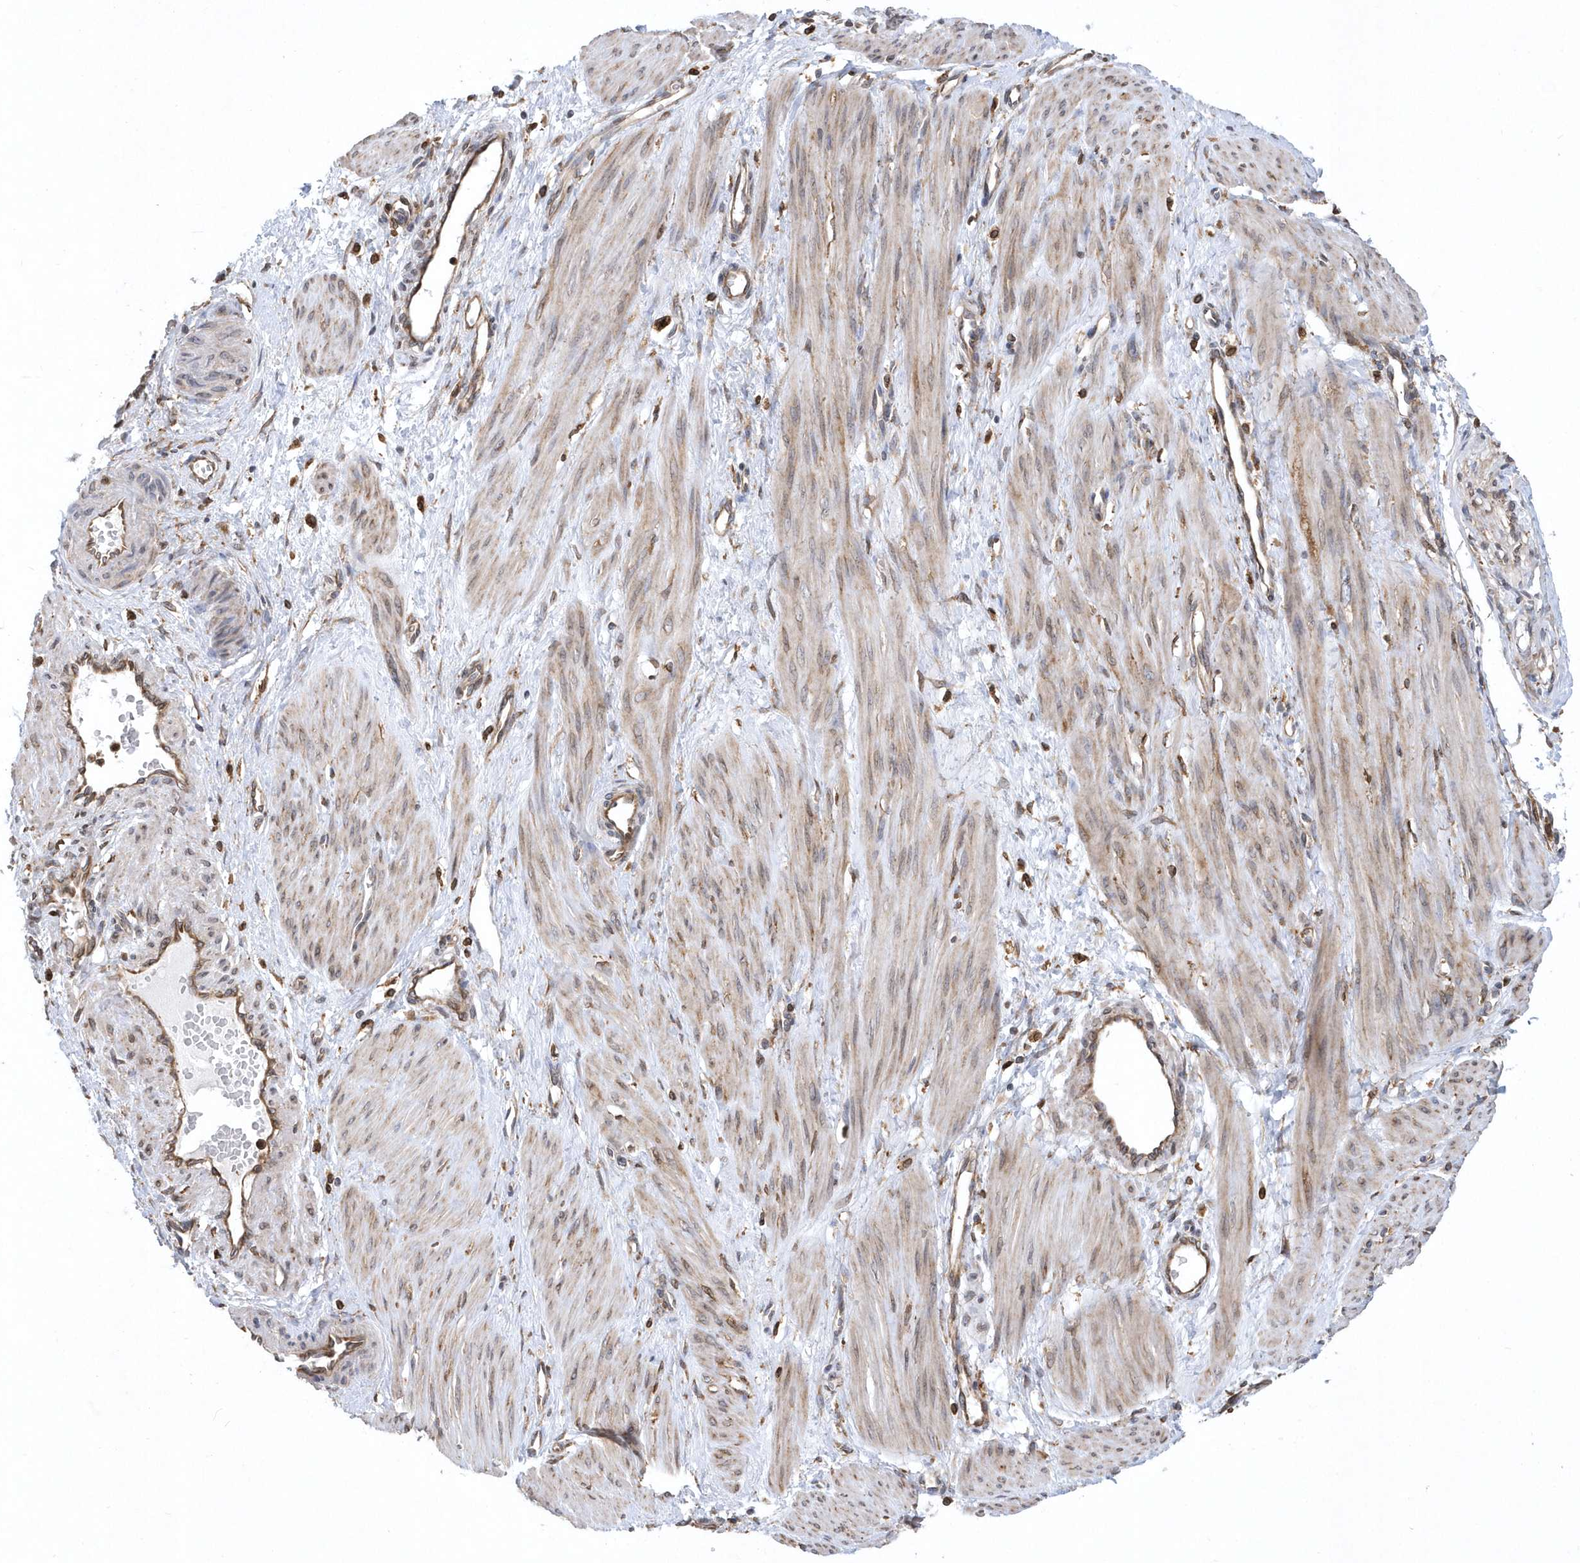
{"staining": {"intensity": "weak", "quantity": ">75%", "location": "cytoplasmic/membranous"}, "tissue": "smooth muscle", "cell_type": "Smooth muscle cells", "image_type": "normal", "snomed": [{"axis": "morphology", "description": "Normal tissue, NOS"}, {"axis": "topography", "description": "Endometrium"}], "caption": "DAB (3,3'-diaminobenzidine) immunohistochemical staining of benign smooth muscle exhibits weak cytoplasmic/membranous protein positivity in approximately >75% of smooth muscle cells.", "gene": "VAMP7", "patient": {"sex": "female", "age": 33}}